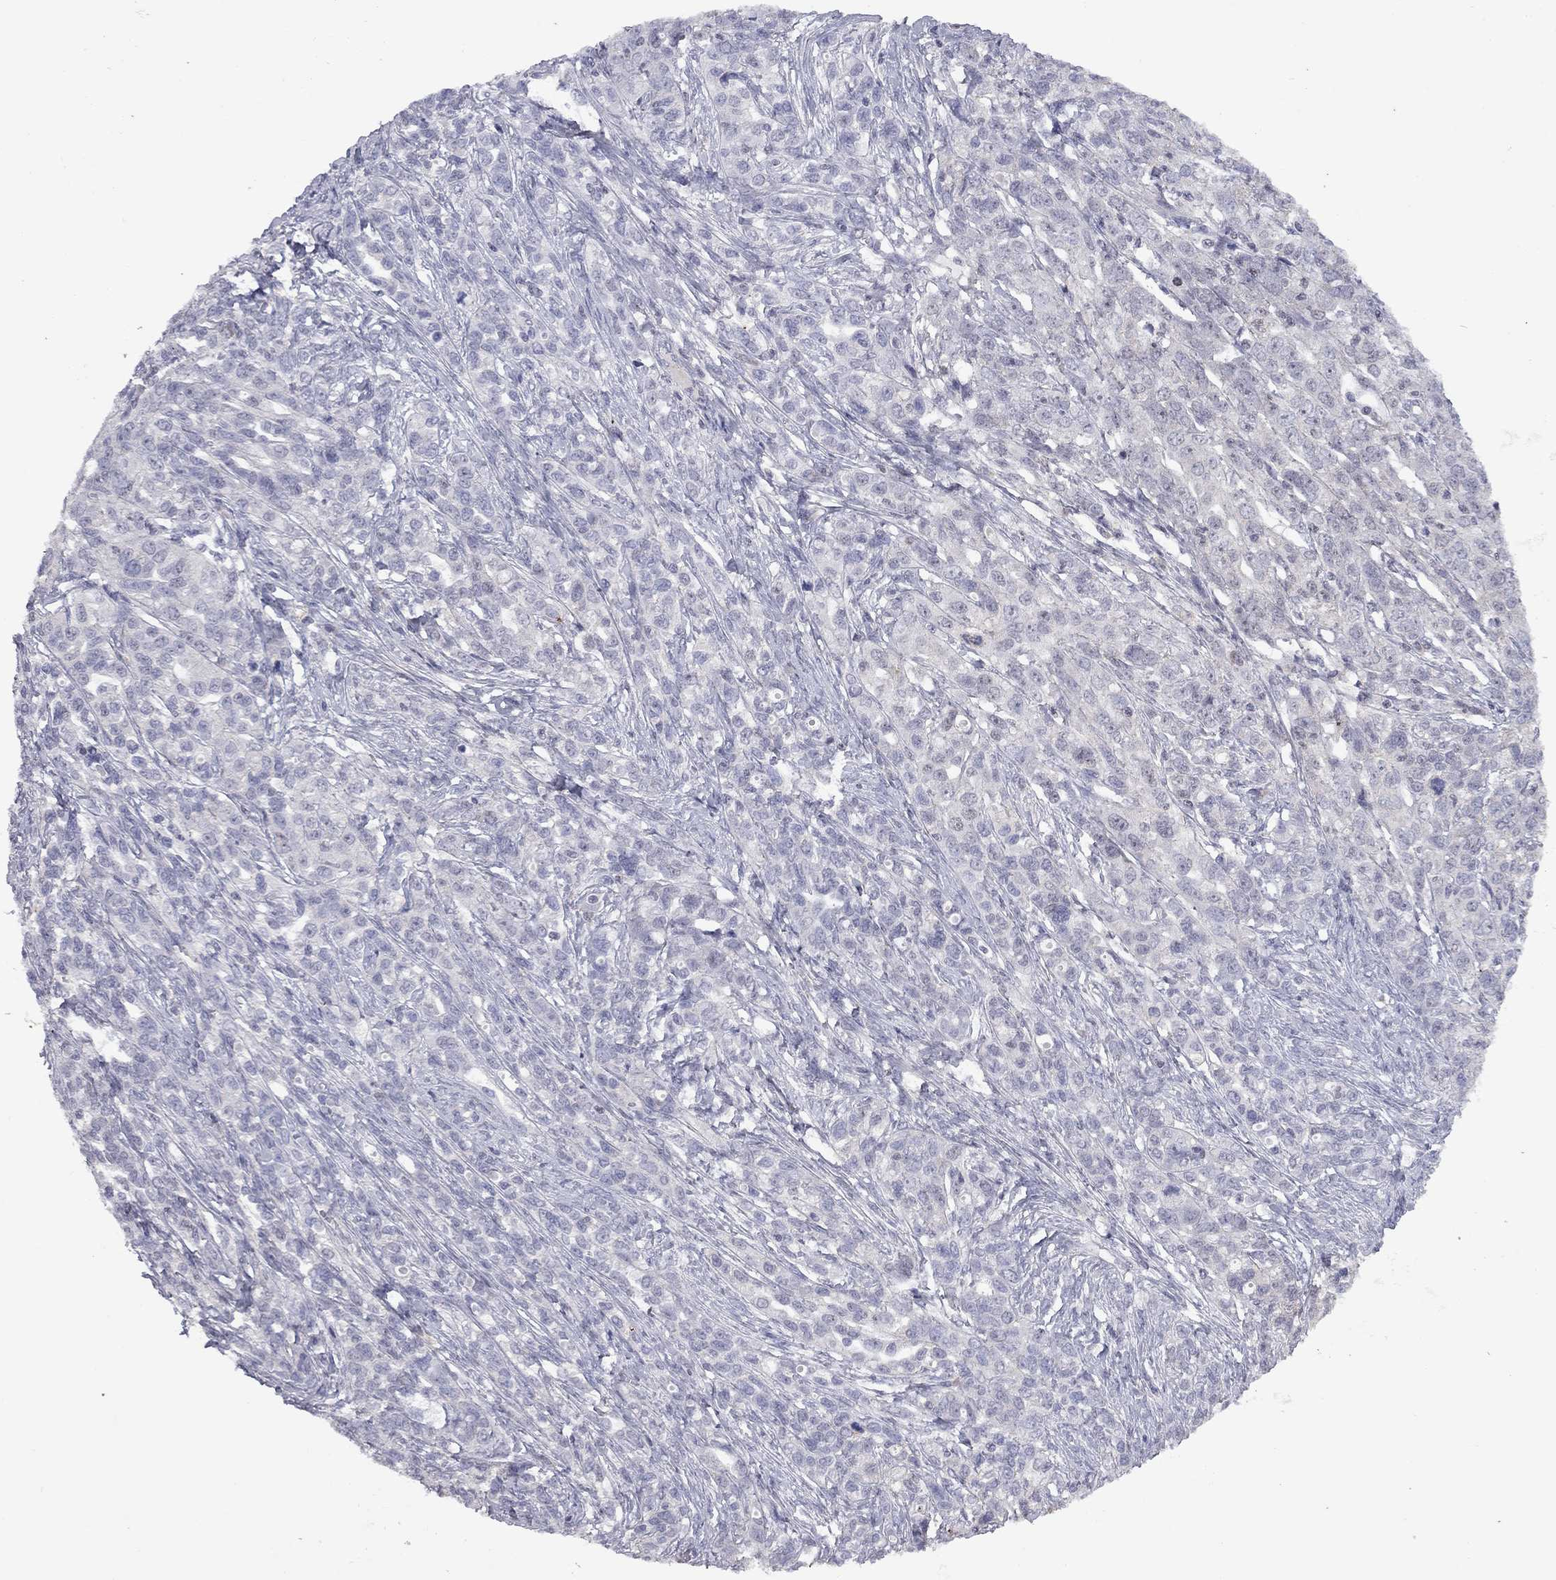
{"staining": {"intensity": "negative", "quantity": "none", "location": "none"}, "tissue": "ovarian cancer", "cell_type": "Tumor cells", "image_type": "cancer", "snomed": [{"axis": "morphology", "description": "Cystadenocarcinoma, serous, NOS"}, {"axis": "topography", "description": "Ovary"}], "caption": "Tumor cells are negative for brown protein staining in ovarian serous cystadenocarcinoma.", "gene": "SPOUT1", "patient": {"sex": "female", "age": 71}}